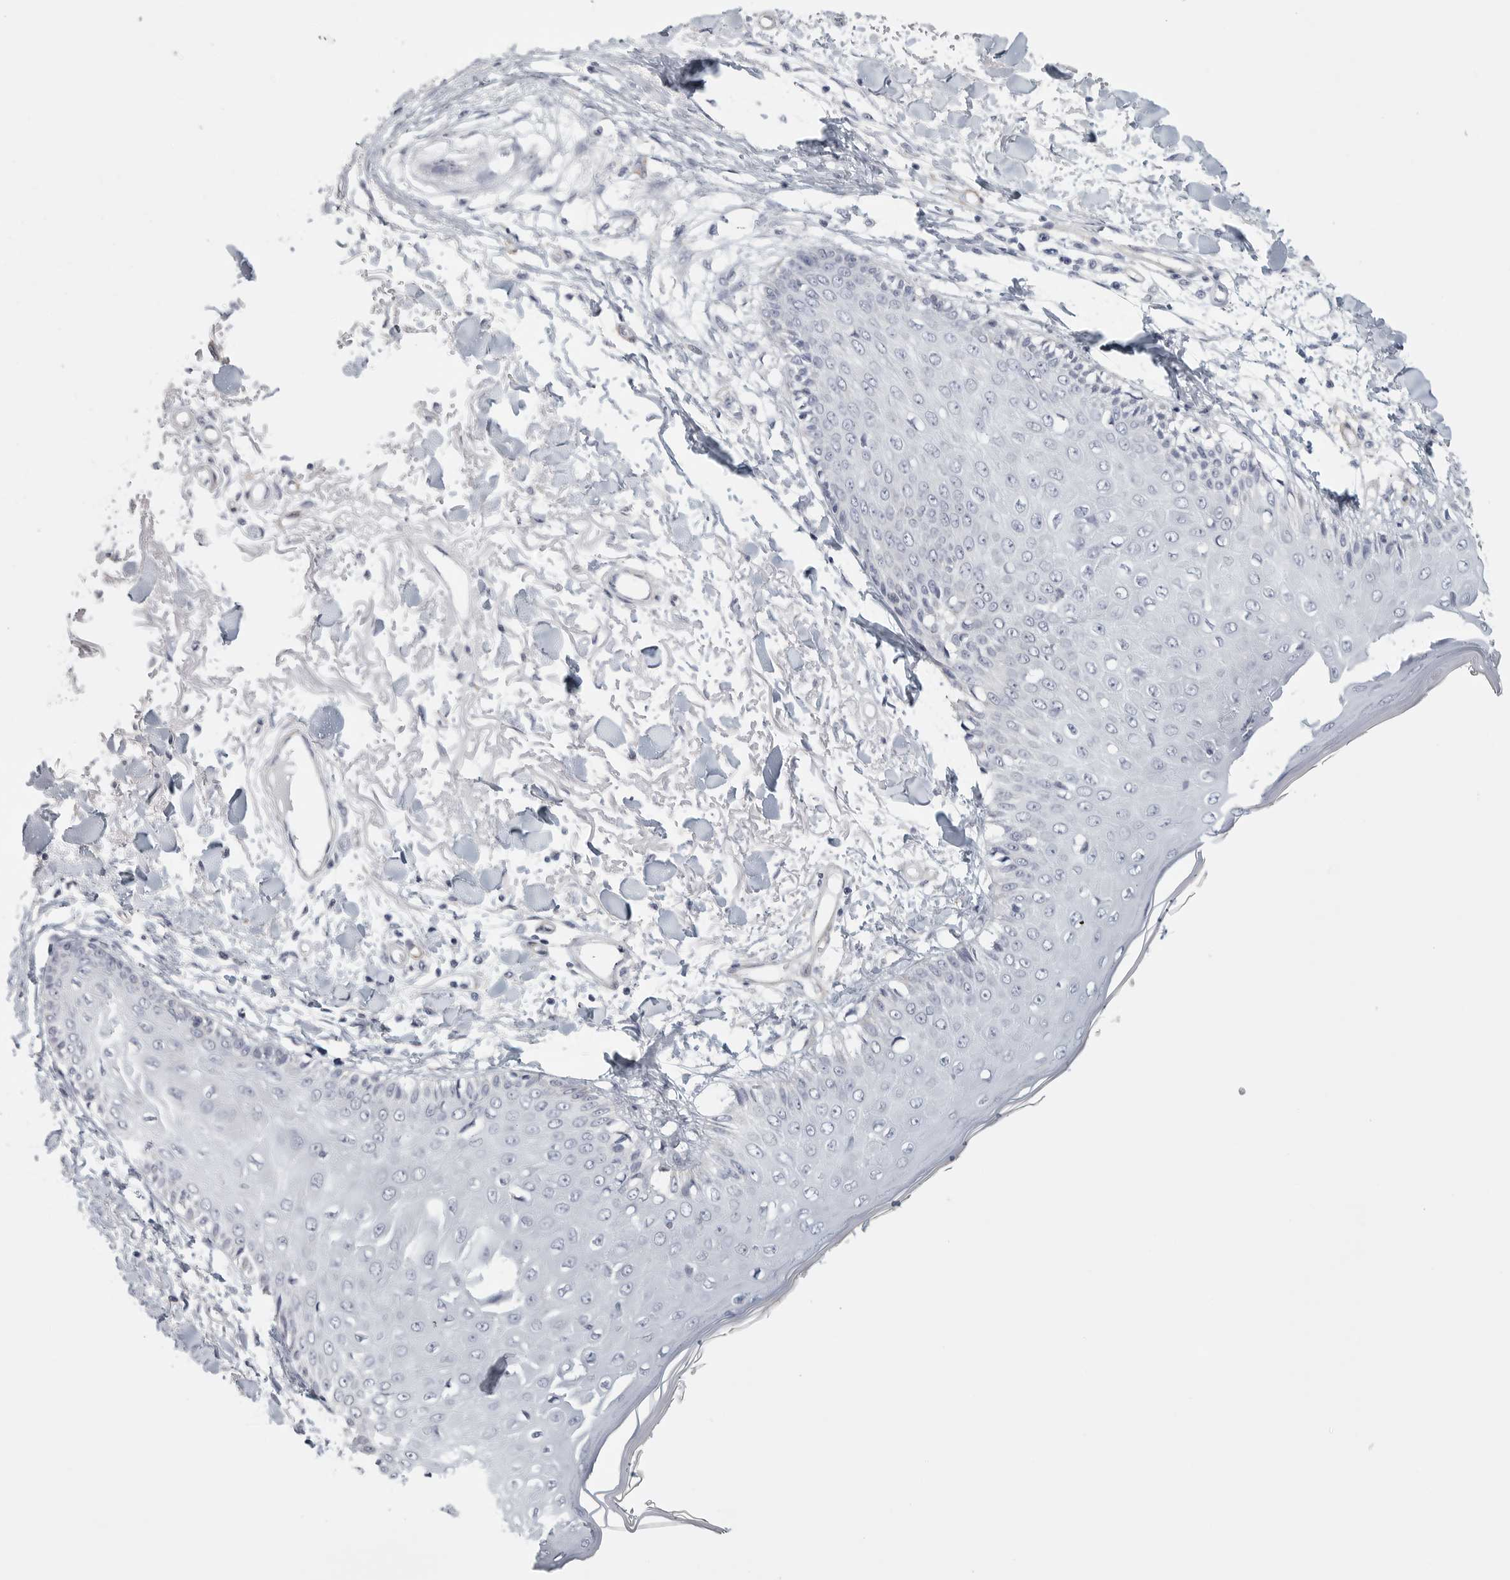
{"staining": {"intensity": "negative", "quantity": "none", "location": "none"}, "tissue": "skin", "cell_type": "Fibroblasts", "image_type": "normal", "snomed": [{"axis": "morphology", "description": "Normal tissue, NOS"}, {"axis": "morphology", "description": "Squamous cell carcinoma, NOS"}, {"axis": "topography", "description": "Skin"}, {"axis": "topography", "description": "Peripheral nerve tissue"}], "caption": "This is an IHC image of unremarkable skin. There is no expression in fibroblasts.", "gene": "TNR", "patient": {"sex": "male", "age": 83}}